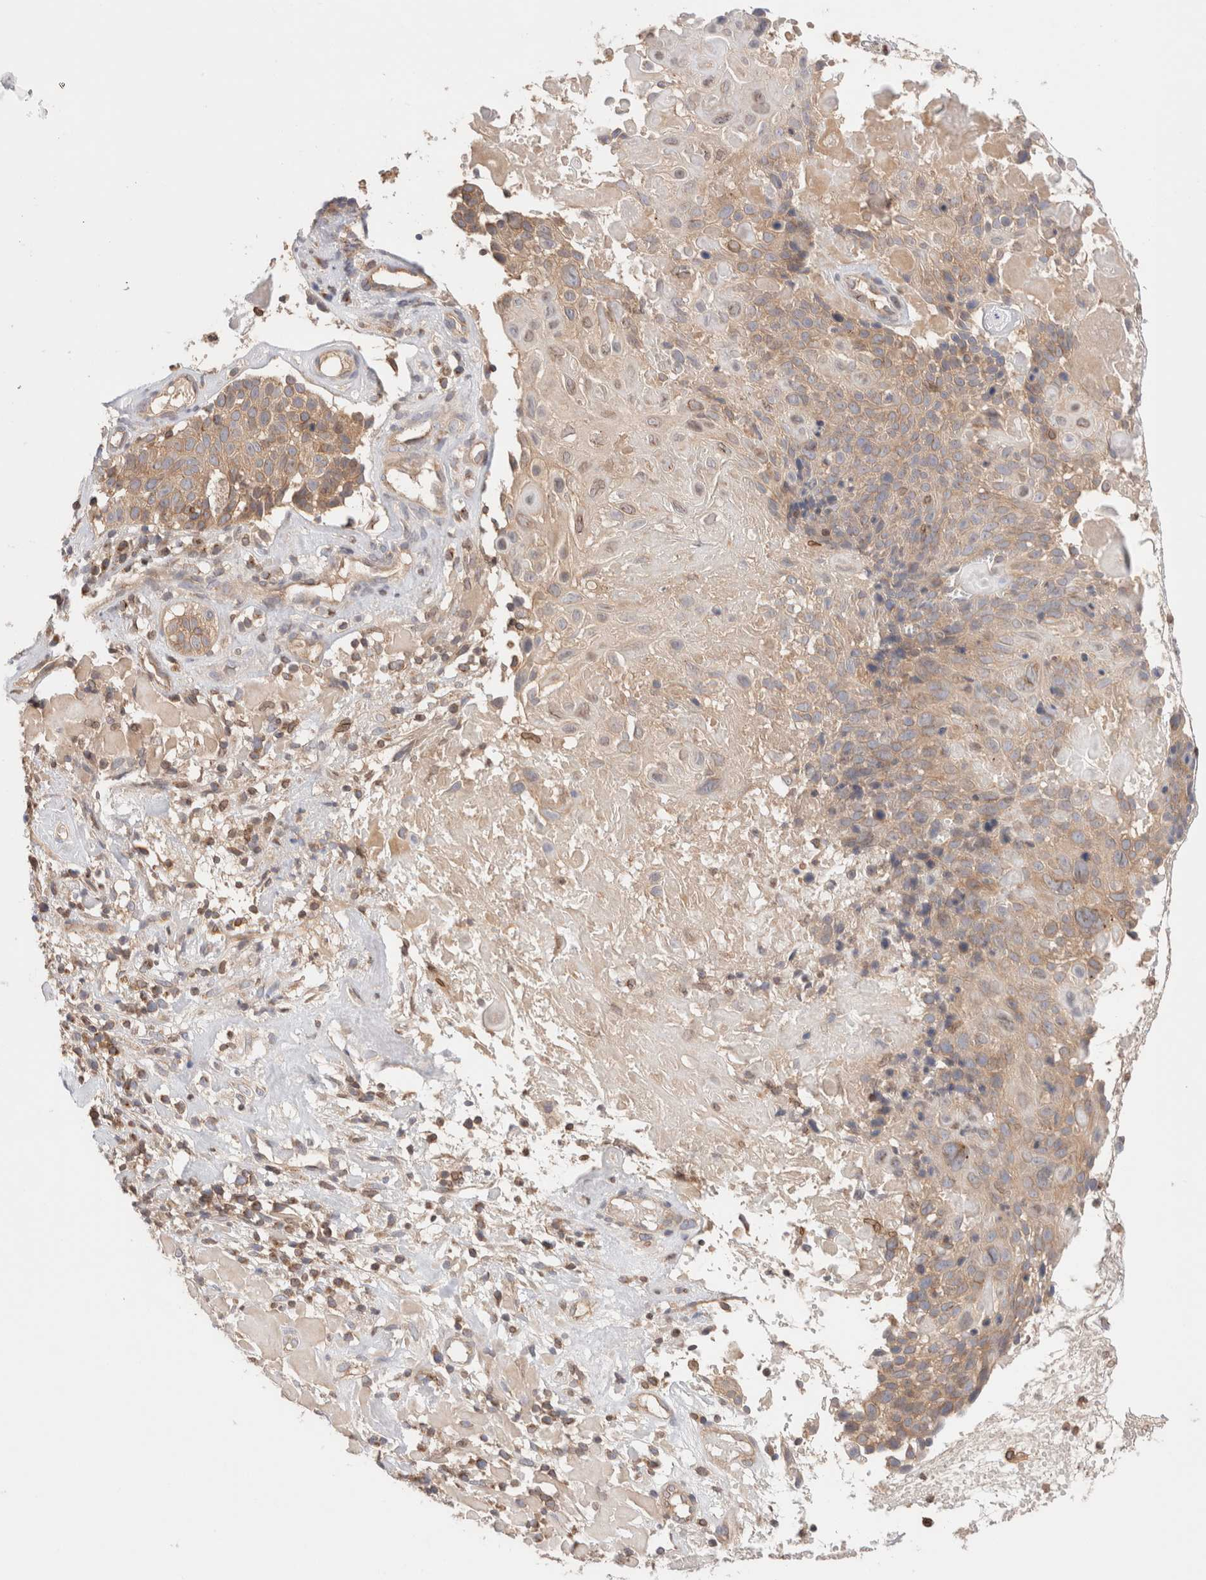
{"staining": {"intensity": "weak", "quantity": "25%-75%", "location": "cytoplasmic/membranous"}, "tissue": "cervical cancer", "cell_type": "Tumor cells", "image_type": "cancer", "snomed": [{"axis": "morphology", "description": "Squamous cell carcinoma, NOS"}, {"axis": "topography", "description": "Cervix"}], "caption": "There is low levels of weak cytoplasmic/membranous staining in tumor cells of cervical cancer (squamous cell carcinoma), as demonstrated by immunohistochemical staining (brown color).", "gene": "SIKE1", "patient": {"sex": "female", "age": 74}}